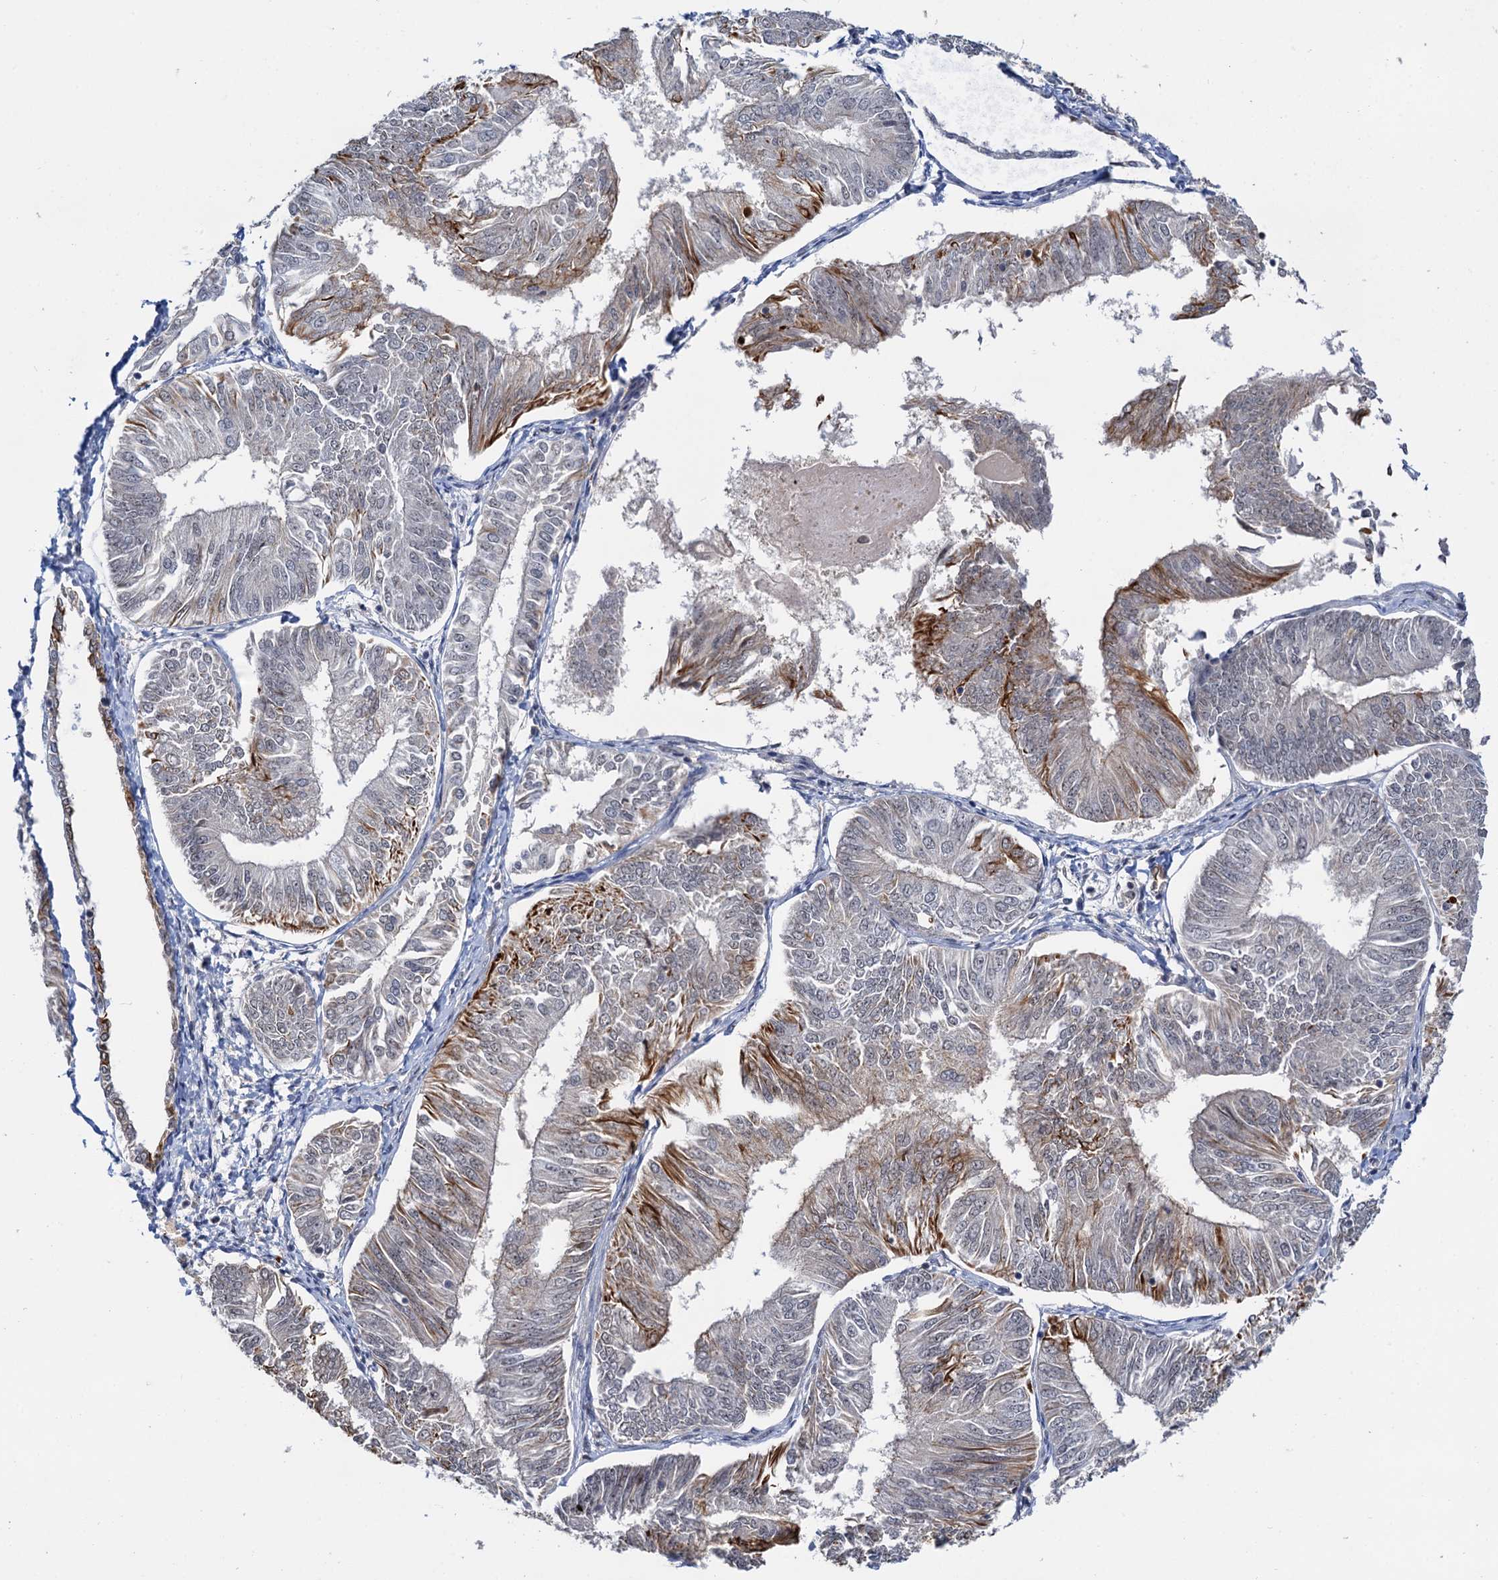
{"staining": {"intensity": "moderate", "quantity": "<25%", "location": "nuclear"}, "tissue": "endometrial cancer", "cell_type": "Tumor cells", "image_type": "cancer", "snomed": [{"axis": "morphology", "description": "Adenocarcinoma, NOS"}, {"axis": "topography", "description": "Endometrium"}], "caption": "High-power microscopy captured an IHC photomicrograph of endometrial cancer, revealing moderate nuclear staining in about <25% of tumor cells. (DAB IHC, brown staining for protein, blue staining for nuclei).", "gene": "NAT10", "patient": {"sex": "female", "age": 58}}